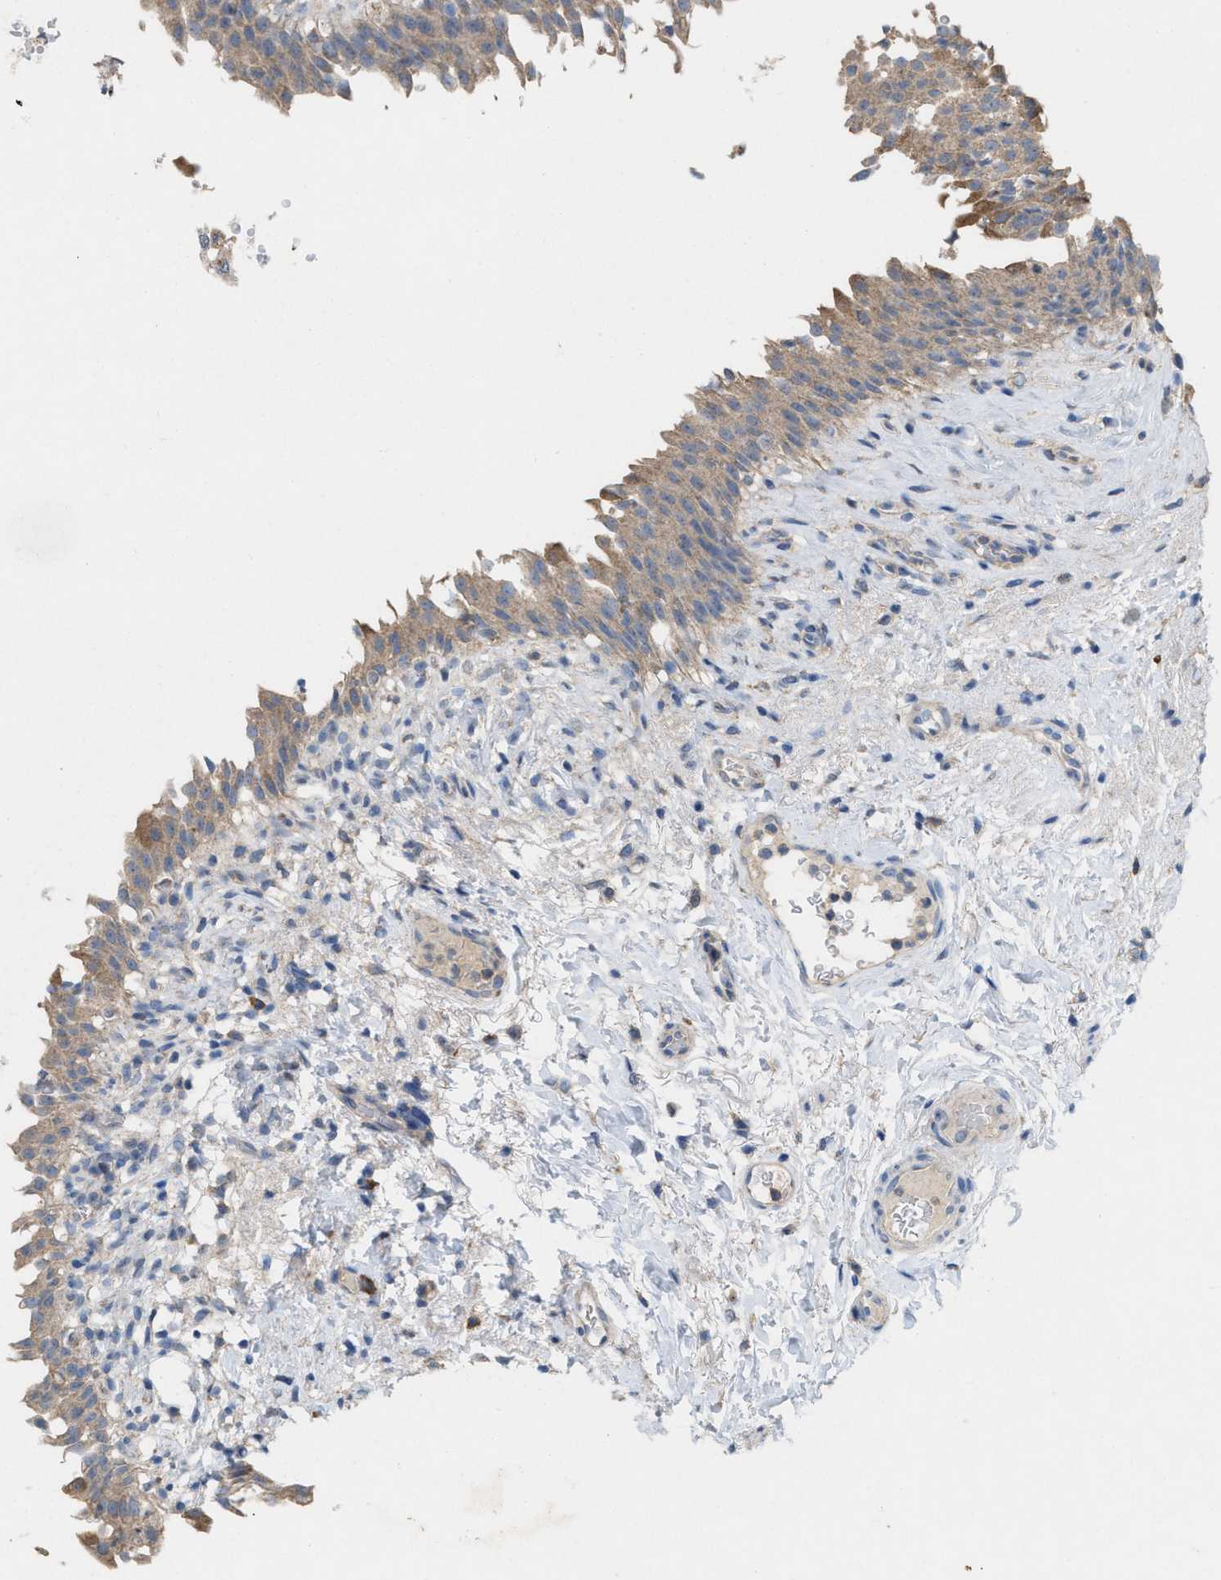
{"staining": {"intensity": "weak", "quantity": ">75%", "location": "cytoplasmic/membranous"}, "tissue": "urinary bladder", "cell_type": "Urothelial cells", "image_type": "normal", "snomed": [{"axis": "morphology", "description": "Normal tissue, NOS"}, {"axis": "topography", "description": "Urinary bladder"}], "caption": "Weak cytoplasmic/membranous staining is identified in about >75% of urothelial cells in normal urinary bladder. Immunohistochemistry stains the protein in brown and the nuclei are stained blue.", "gene": "DYNC2I1", "patient": {"sex": "female", "age": 60}}